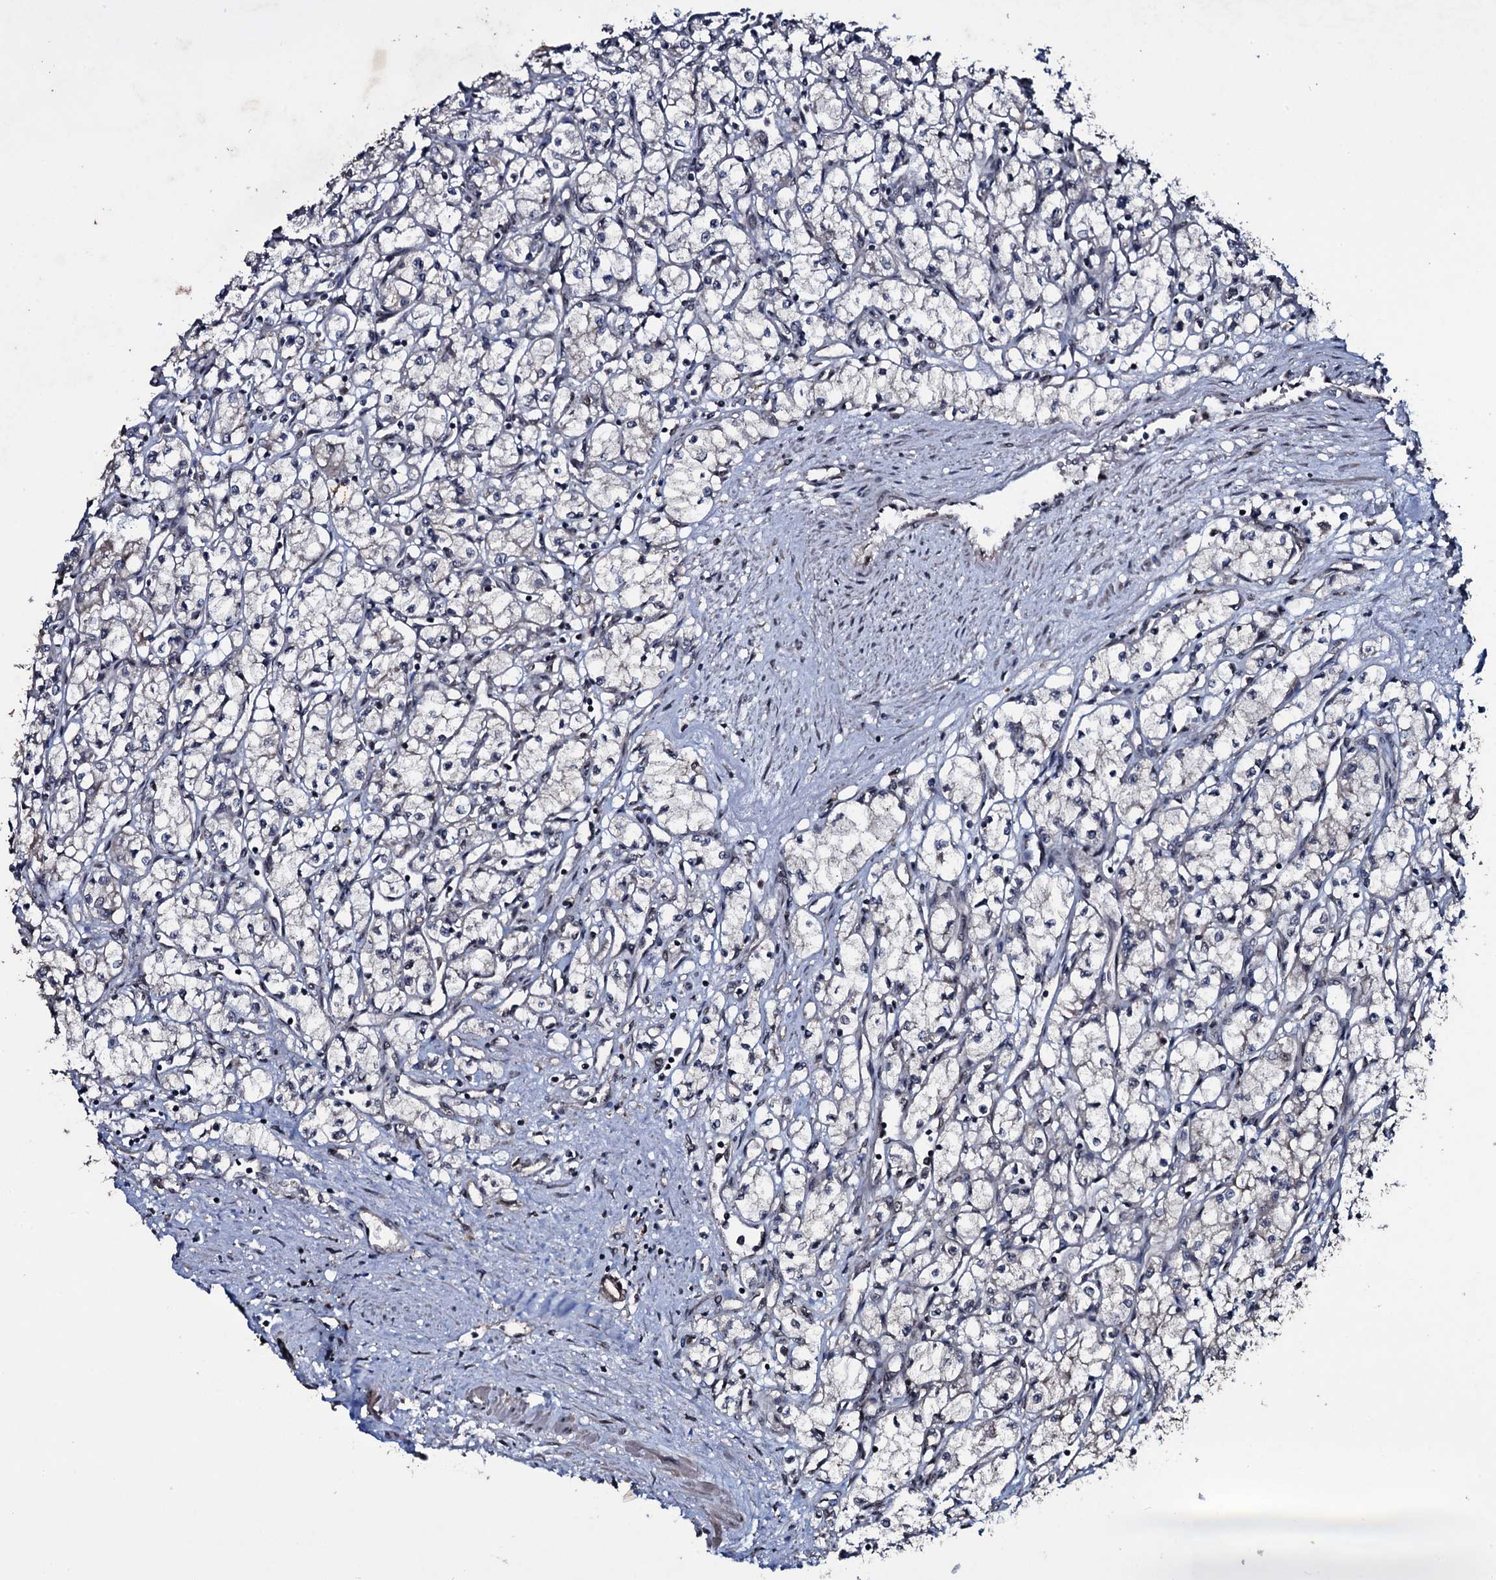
{"staining": {"intensity": "negative", "quantity": "none", "location": "none"}, "tissue": "renal cancer", "cell_type": "Tumor cells", "image_type": "cancer", "snomed": [{"axis": "morphology", "description": "Adenocarcinoma, NOS"}, {"axis": "topography", "description": "Kidney"}], "caption": "Immunohistochemistry of renal cancer (adenocarcinoma) shows no expression in tumor cells.", "gene": "MRPS31", "patient": {"sex": "male", "age": 59}}